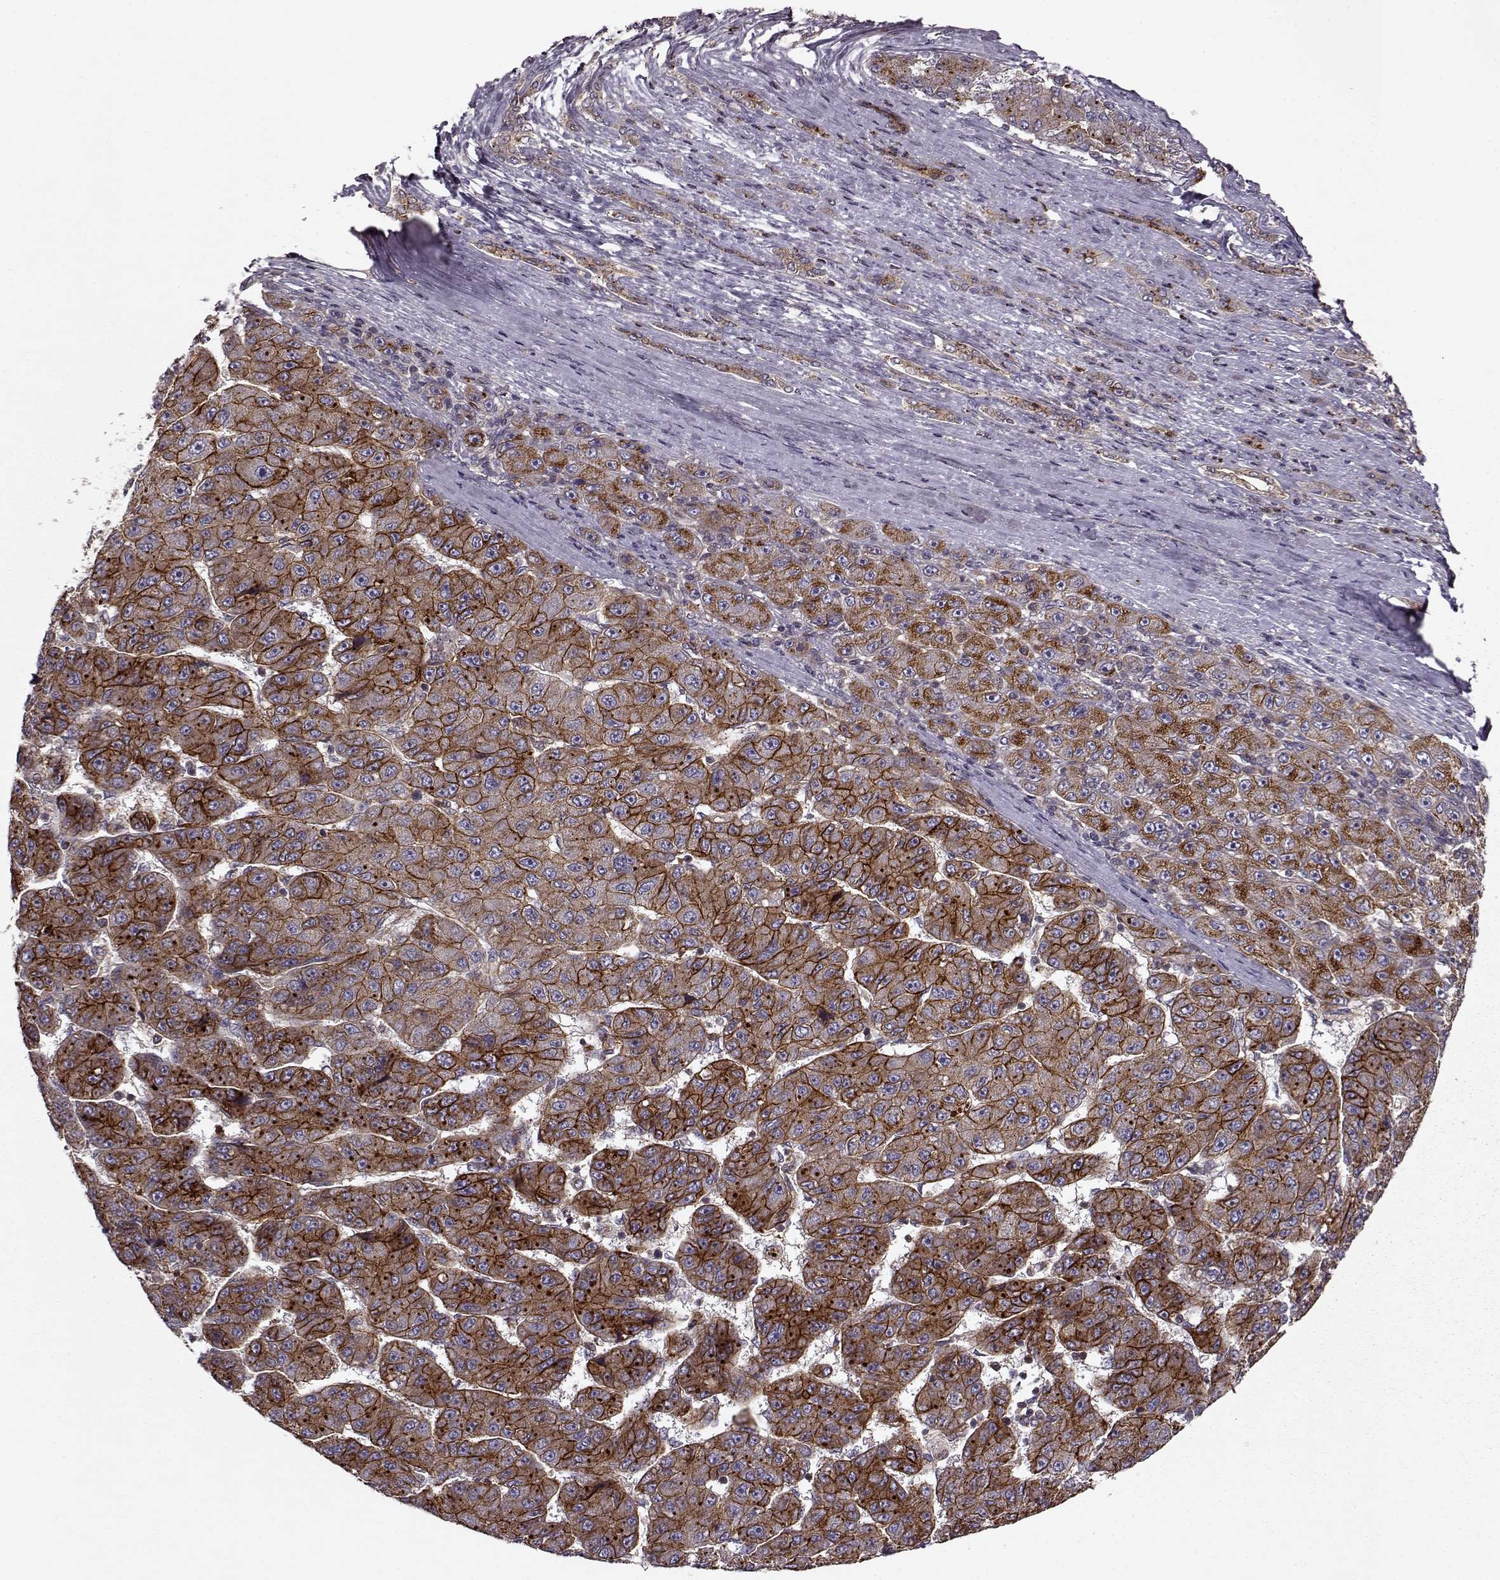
{"staining": {"intensity": "strong", "quantity": ">75%", "location": "cytoplasmic/membranous"}, "tissue": "liver cancer", "cell_type": "Tumor cells", "image_type": "cancer", "snomed": [{"axis": "morphology", "description": "Carcinoma, Hepatocellular, NOS"}, {"axis": "topography", "description": "Liver"}], "caption": "A brown stain shows strong cytoplasmic/membranous positivity of a protein in liver cancer tumor cells. The staining was performed using DAB to visualize the protein expression in brown, while the nuclei were stained in blue with hematoxylin (Magnification: 20x).", "gene": "IFRD2", "patient": {"sex": "male", "age": 67}}